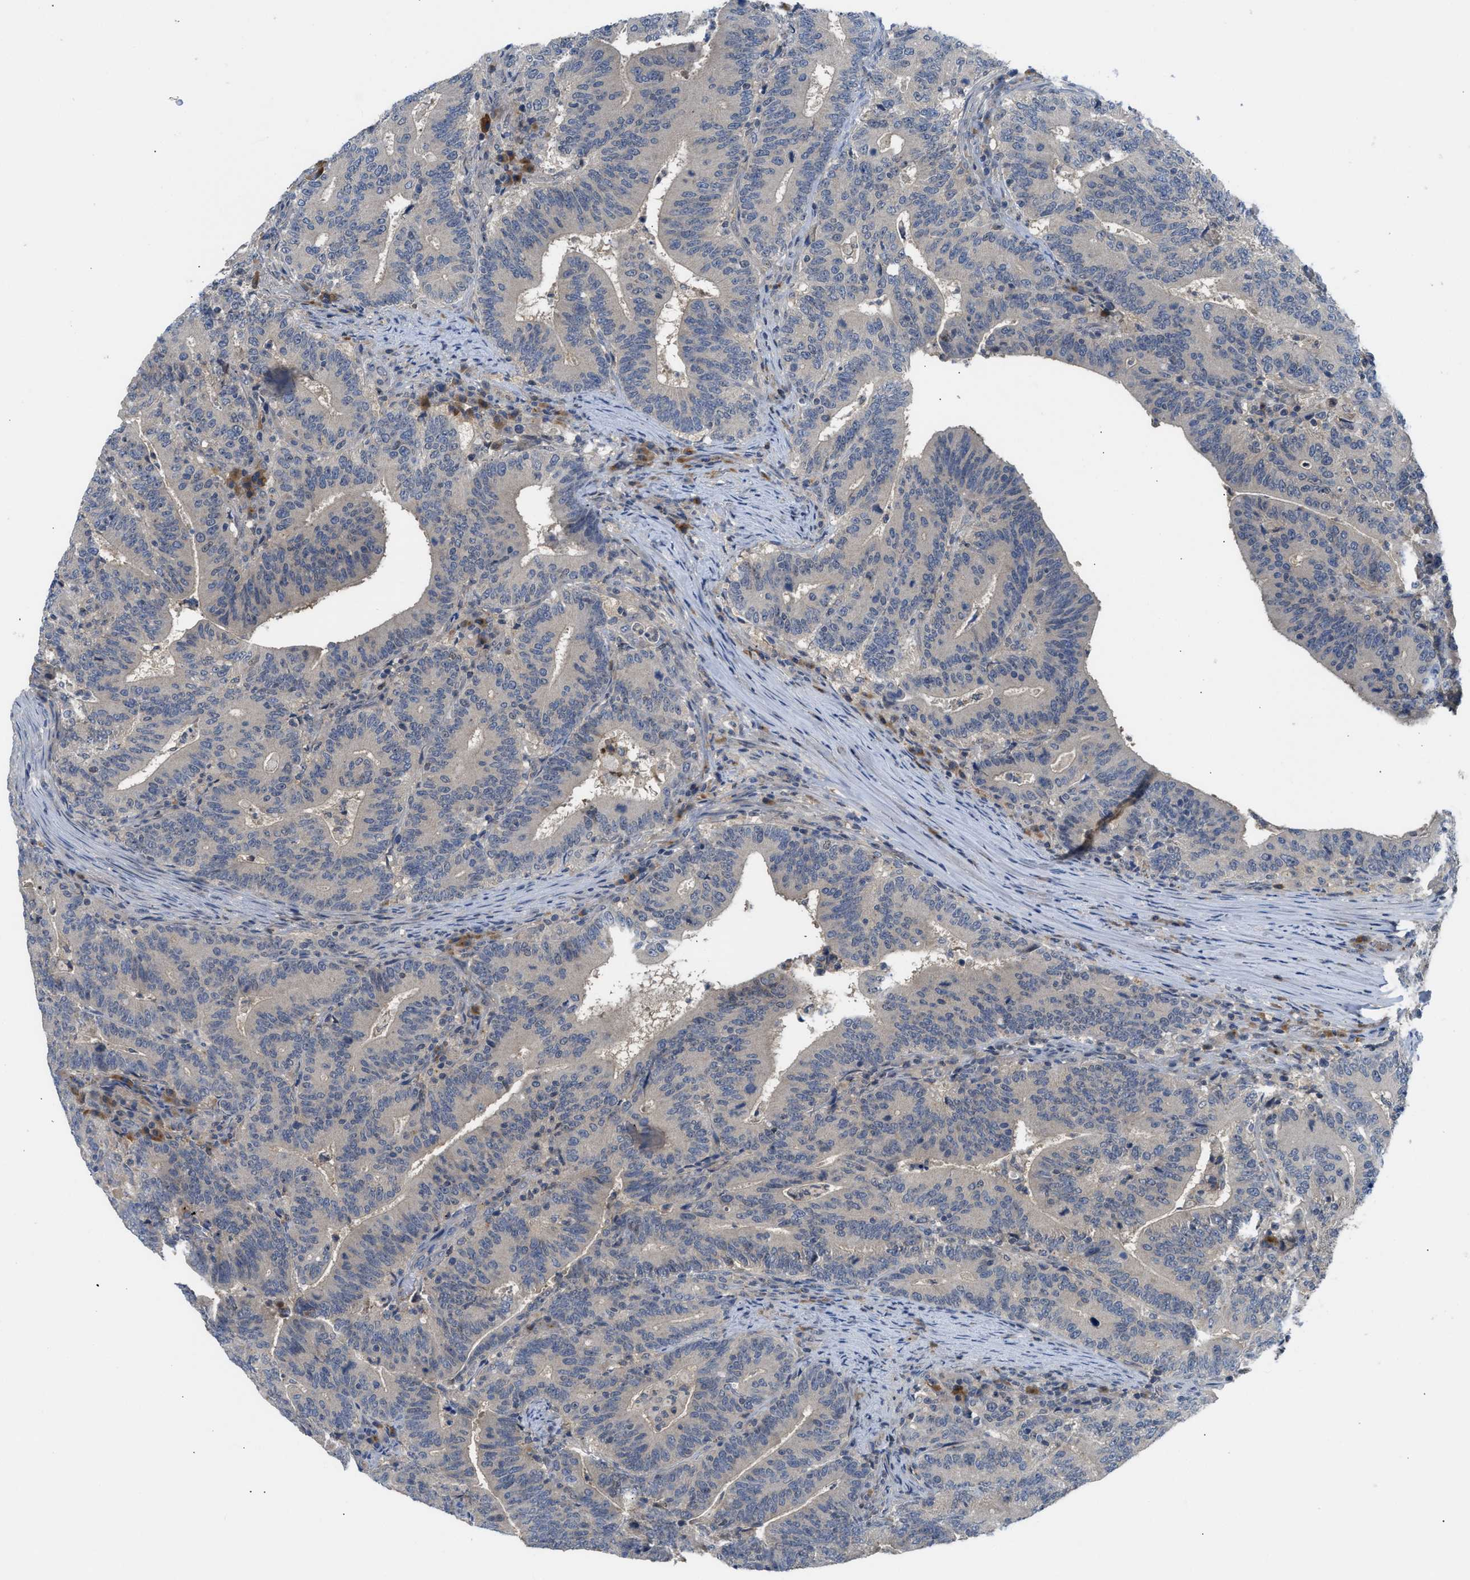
{"staining": {"intensity": "weak", "quantity": "25%-75%", "location": "cytoplasmic/membranous"}, "tissue": "colorectal cancer", "cell_type": "Tumor cells", "image_type": "cancer", "snomed": [{"axis": "morphology", "description": "Adenocarcinoma, NOS"}, {"axis": "topography", "description": "Colon"}], "caption": "Protein staining of colorectal cancer tissue reveals weak cytoplasmic/membranous expression in approximately 25%-75% of tumor cells.", "gene": "ZNF251", "patient": {"sex": "female", "age": 66}}